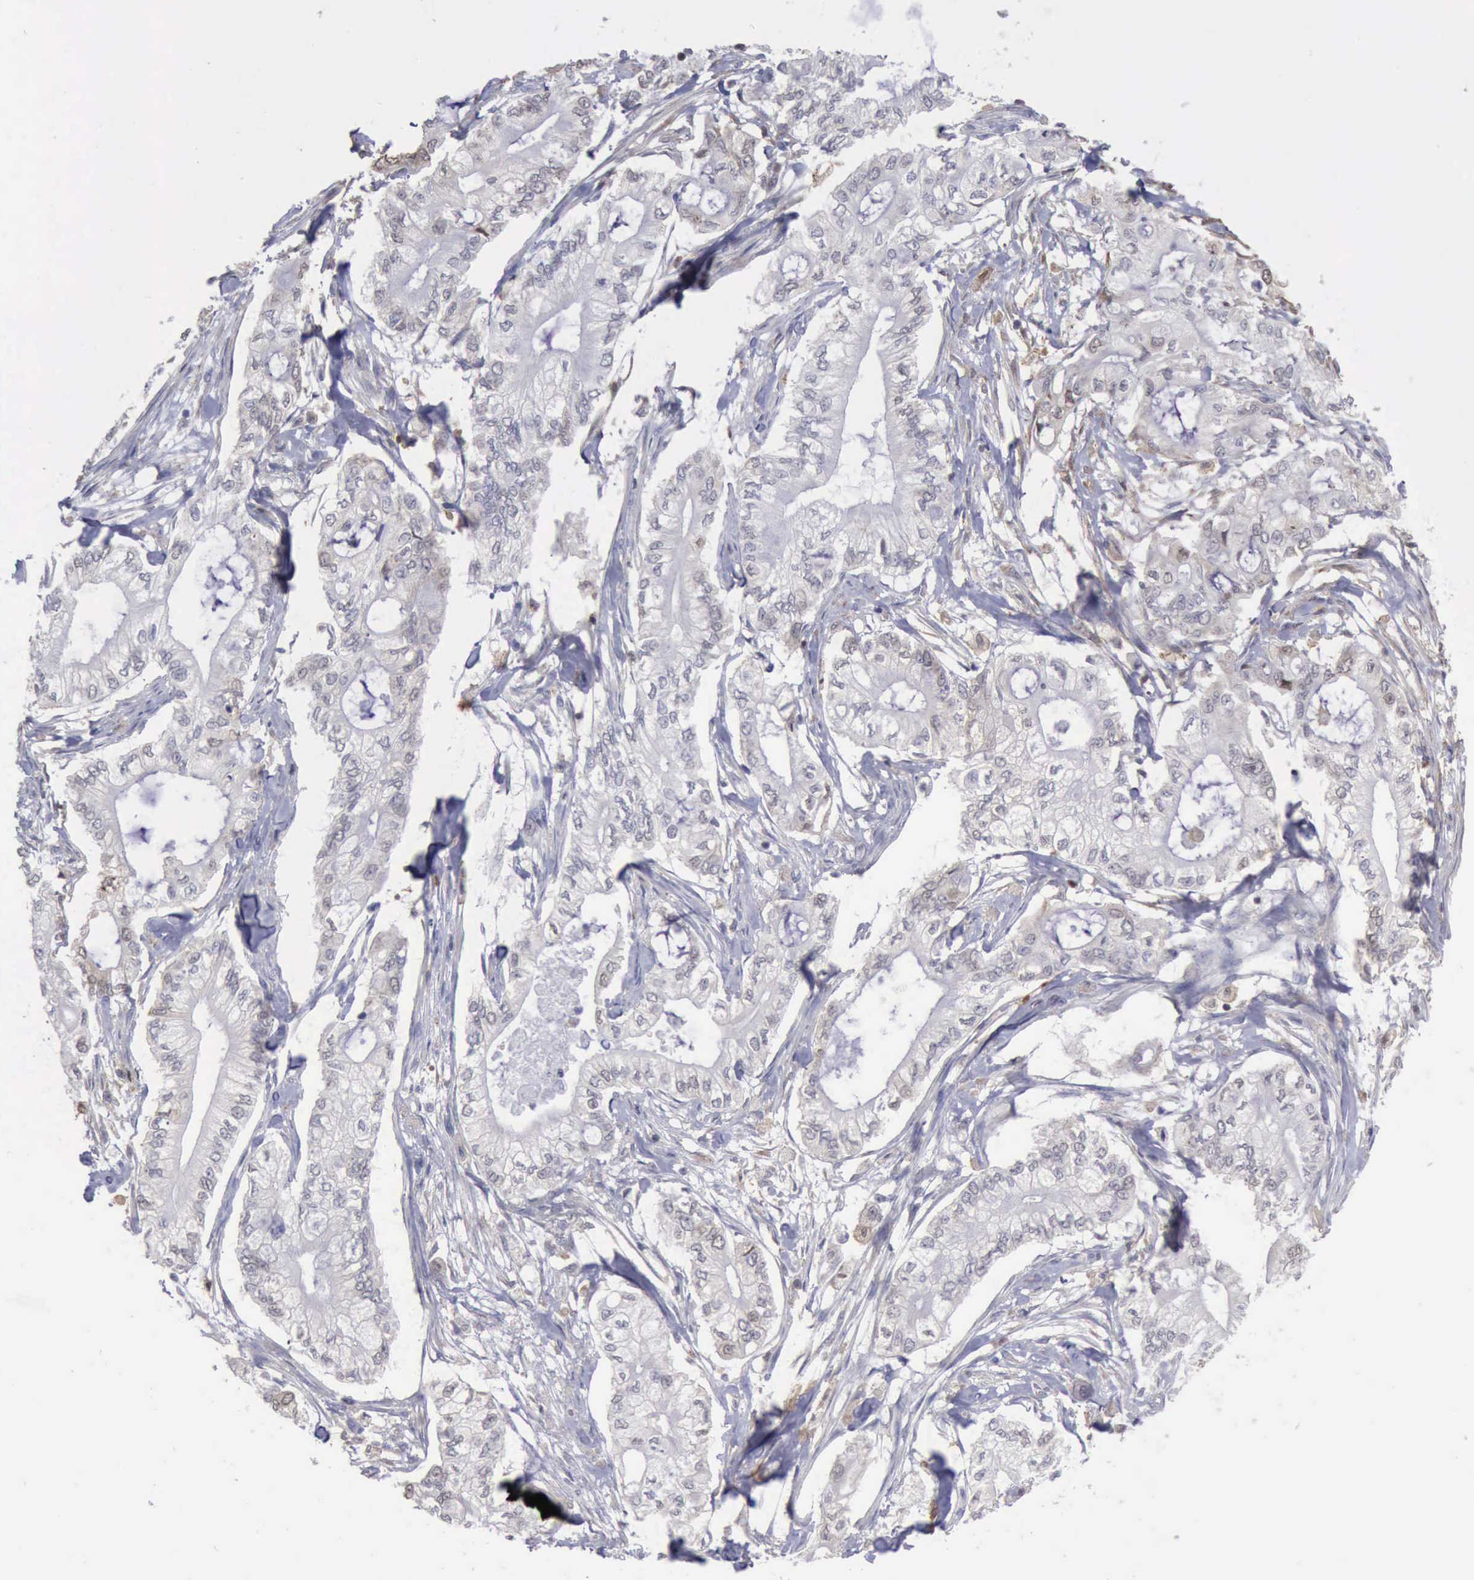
{"staining": {"intensity": "negative", "quantity": "none", "location": "none"}, "tissue": "pancreatic cancer", "cell_type": "Tumor cells", "image_type": "cancer", "snomed": [{"axis": "morphology", "description": "Adenocarcinoma, NOS"}, {"axis": "topography", "description": "Pancreas"}], "caption": "DAB immunohistochemical staining of pancreatic cancer (adenocarcinoma) exhibits no significant staining in tumor cells.", "gene": "STAT1", "patient": {"sex": "male", "age": 79}}